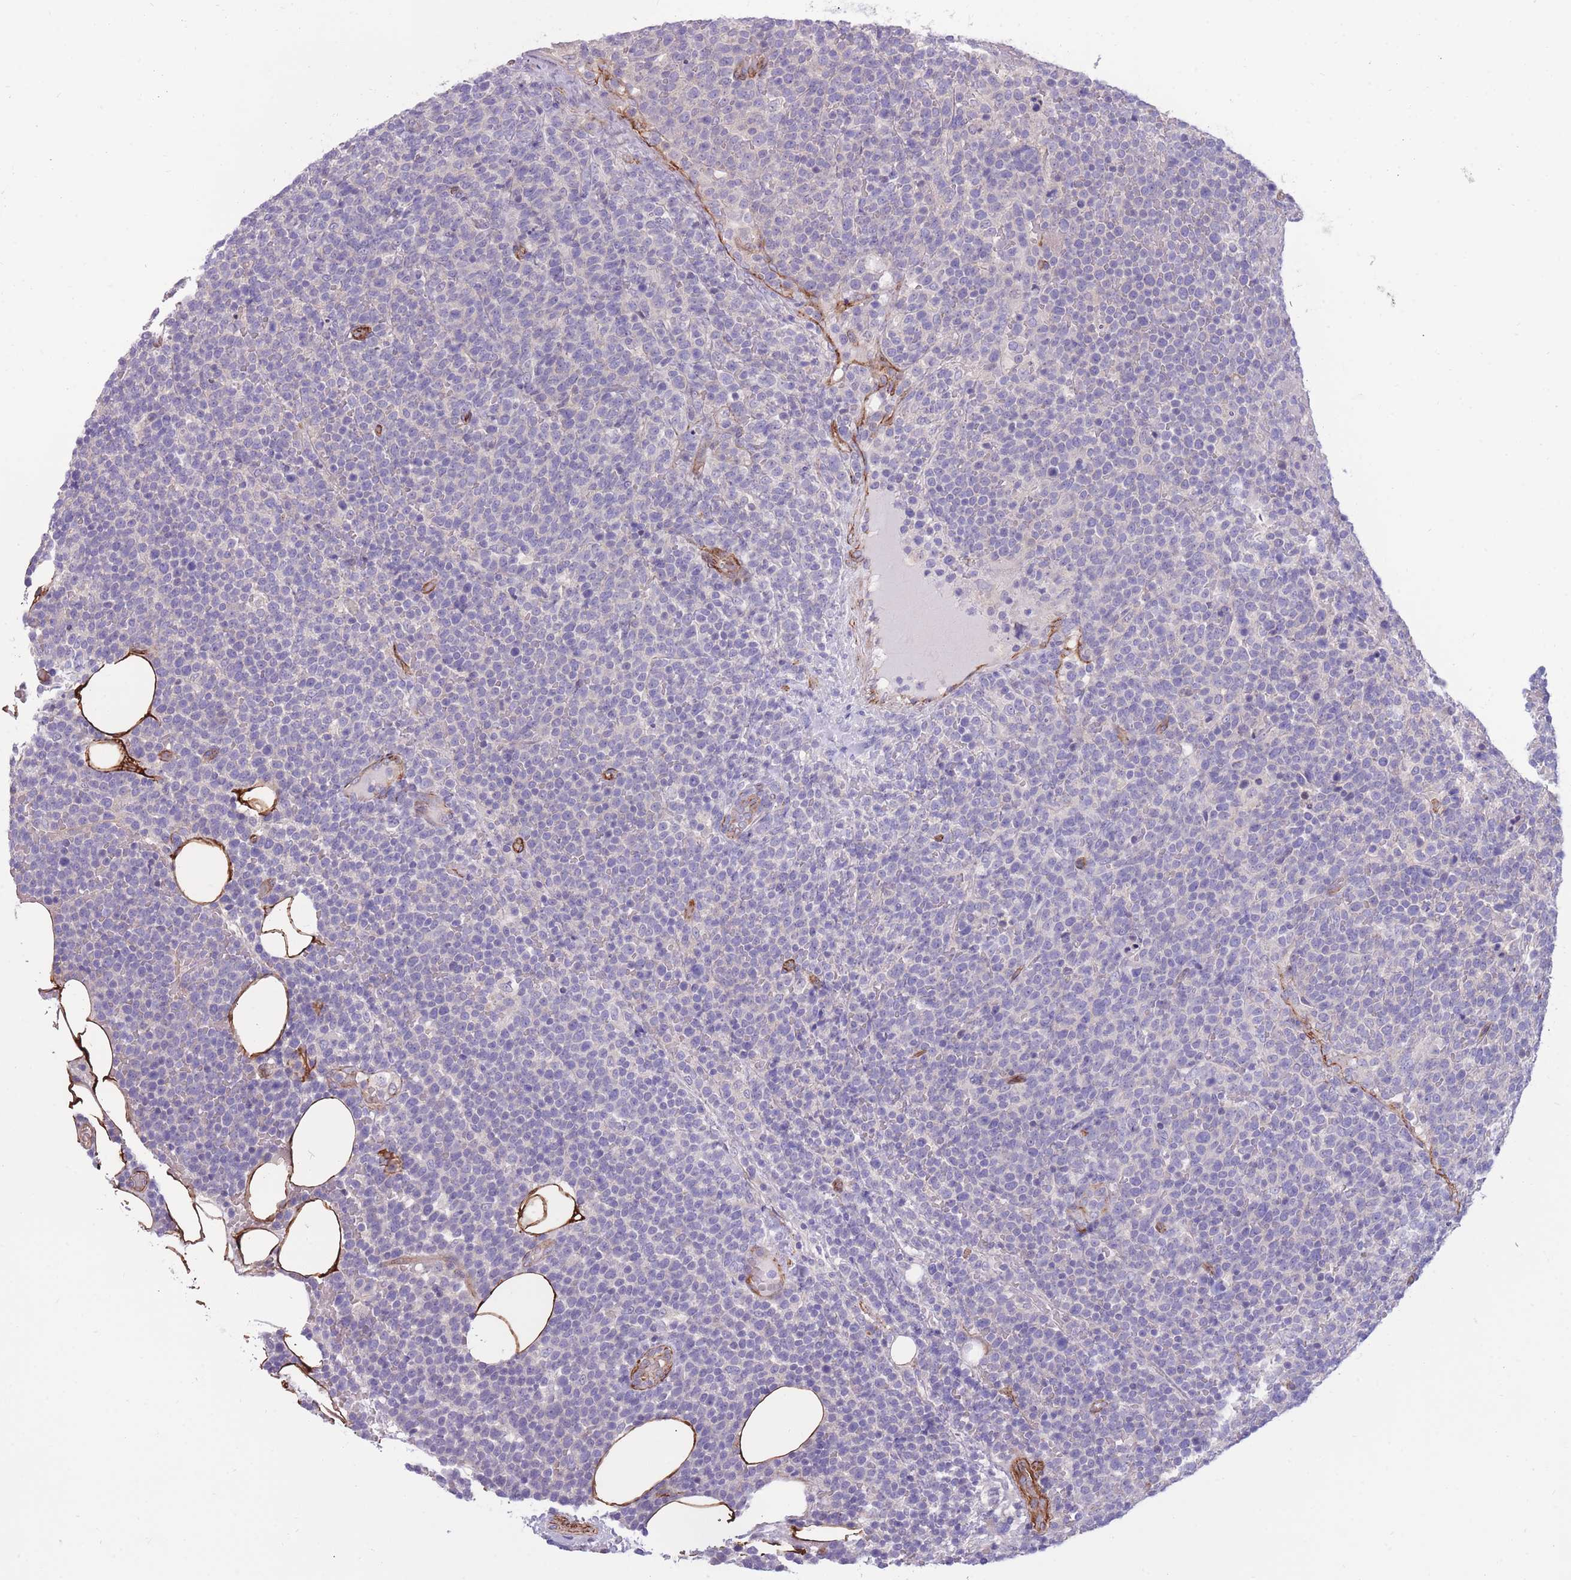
{"staining": {"intensity": "negative", "quantity": "none", "location": "none"}, "tissue": "lymphoma", "cell_type": "Tumor cells", "image_type": "cancer", "snomed": [{"axis": "morphology", "description": "Malignant lymphoma, non-Hodgkin's type, High grade"}, {"axis": "topography", "description": "Lymph node"}], "caption": "Tumor cells show no significant protein positivity in malignant lymphoma, non-Hodgkin's type (high-grade).", "gene": "RGS11", "patient": {"sex": "male", "age": 61}}